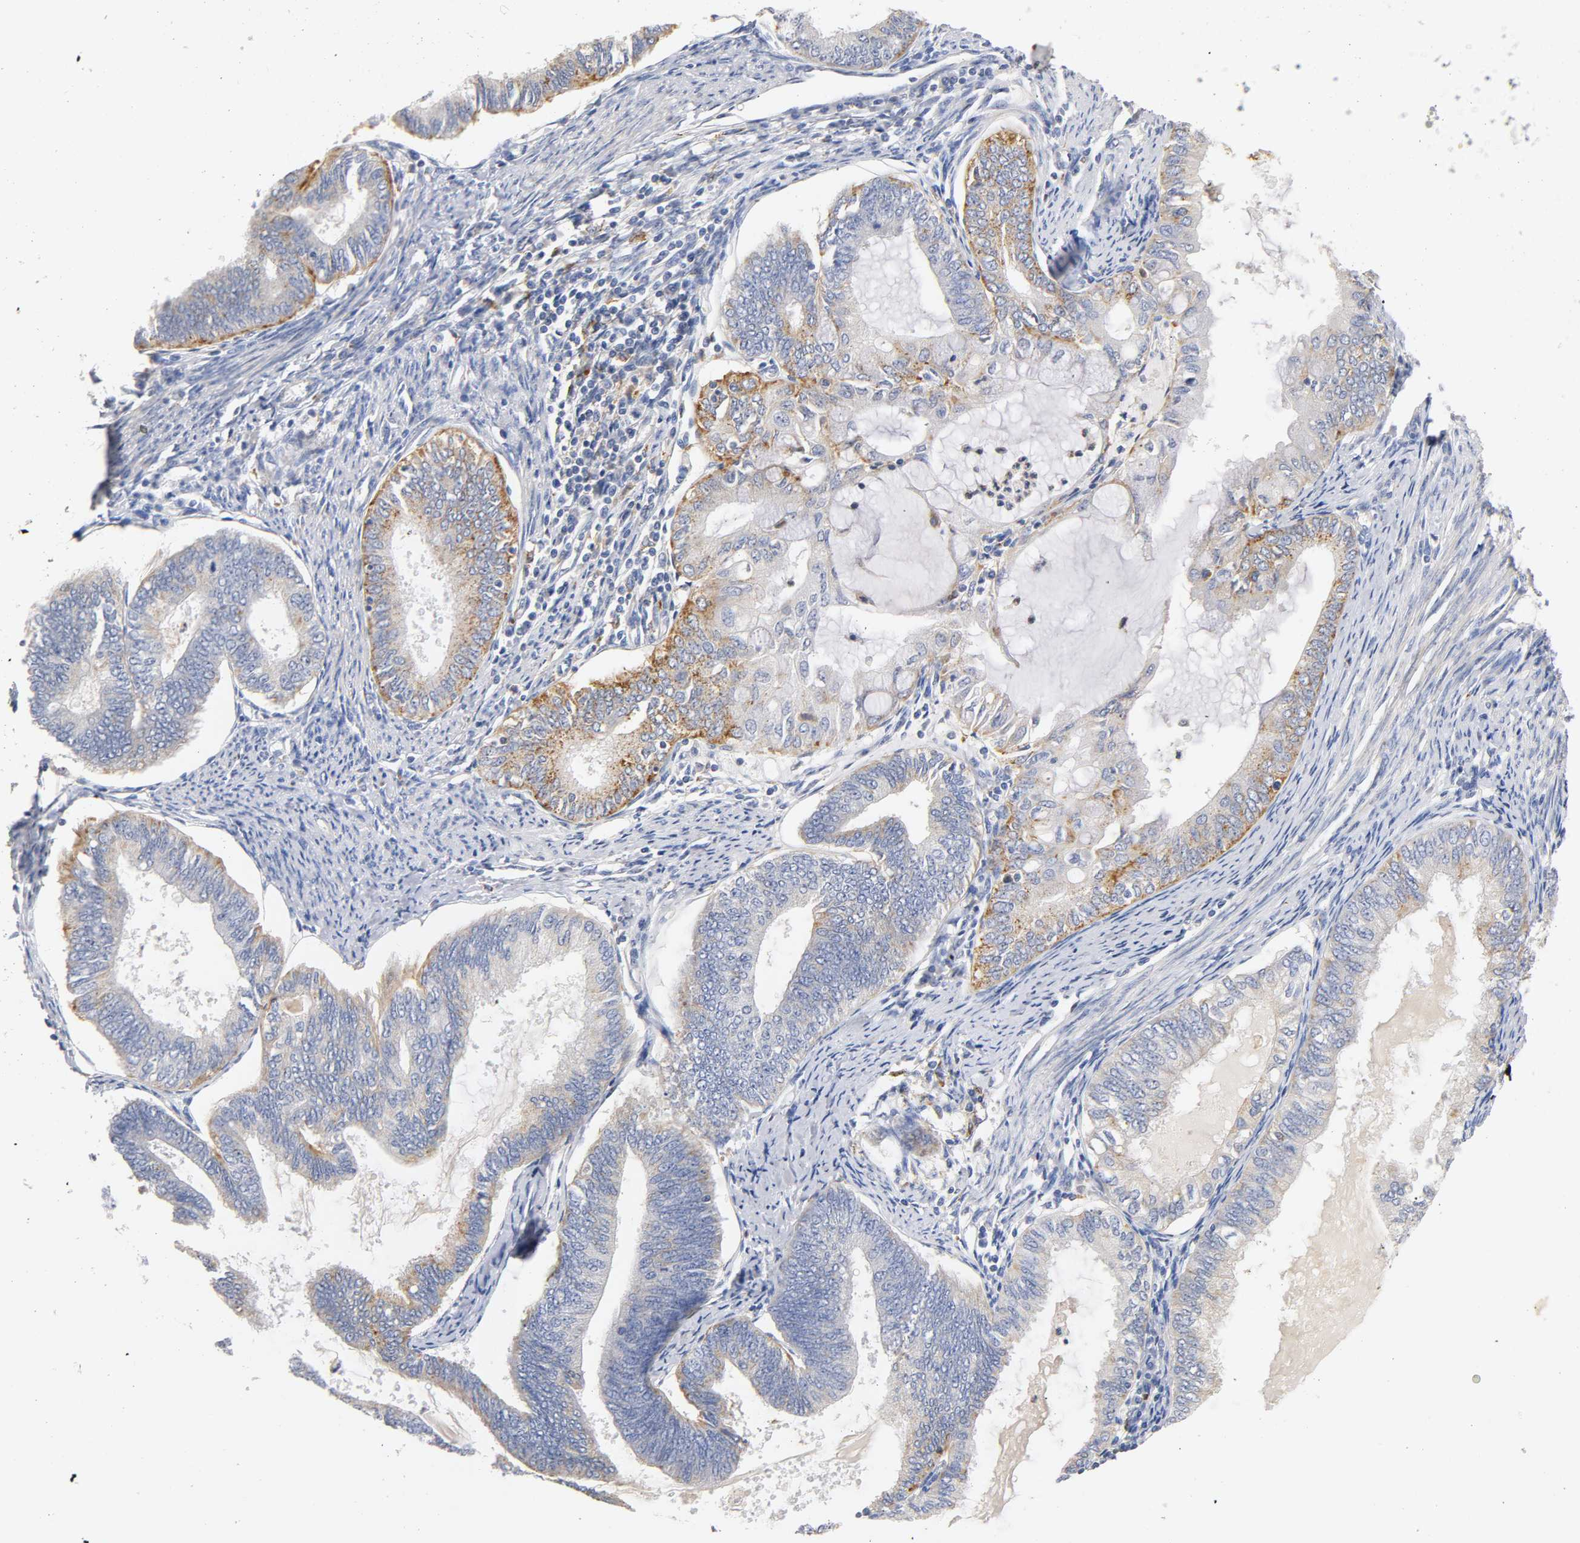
{"staining": {"intensity": "weak", "quantity": "25%-75%", "location": "cytoplasmic/membranous"}, "tissue": "endometrial cancer", "cell_type": "Tumor cells", "image_type": "cancer", "snomed": [{"axis": "morphology", "description": "Adenocarcinoma, NOS"}, {"axis": "topography", "description": "Endometrium"}], "caption": "Human endometrial adenocarcinoma stained with a brown dye shows weak cytoplasmic/membranous positive staining in approximately 25%-75% of tumor cells.", "gene": "SEMA5A", "patient": {"sex": "female", "age": 86}}